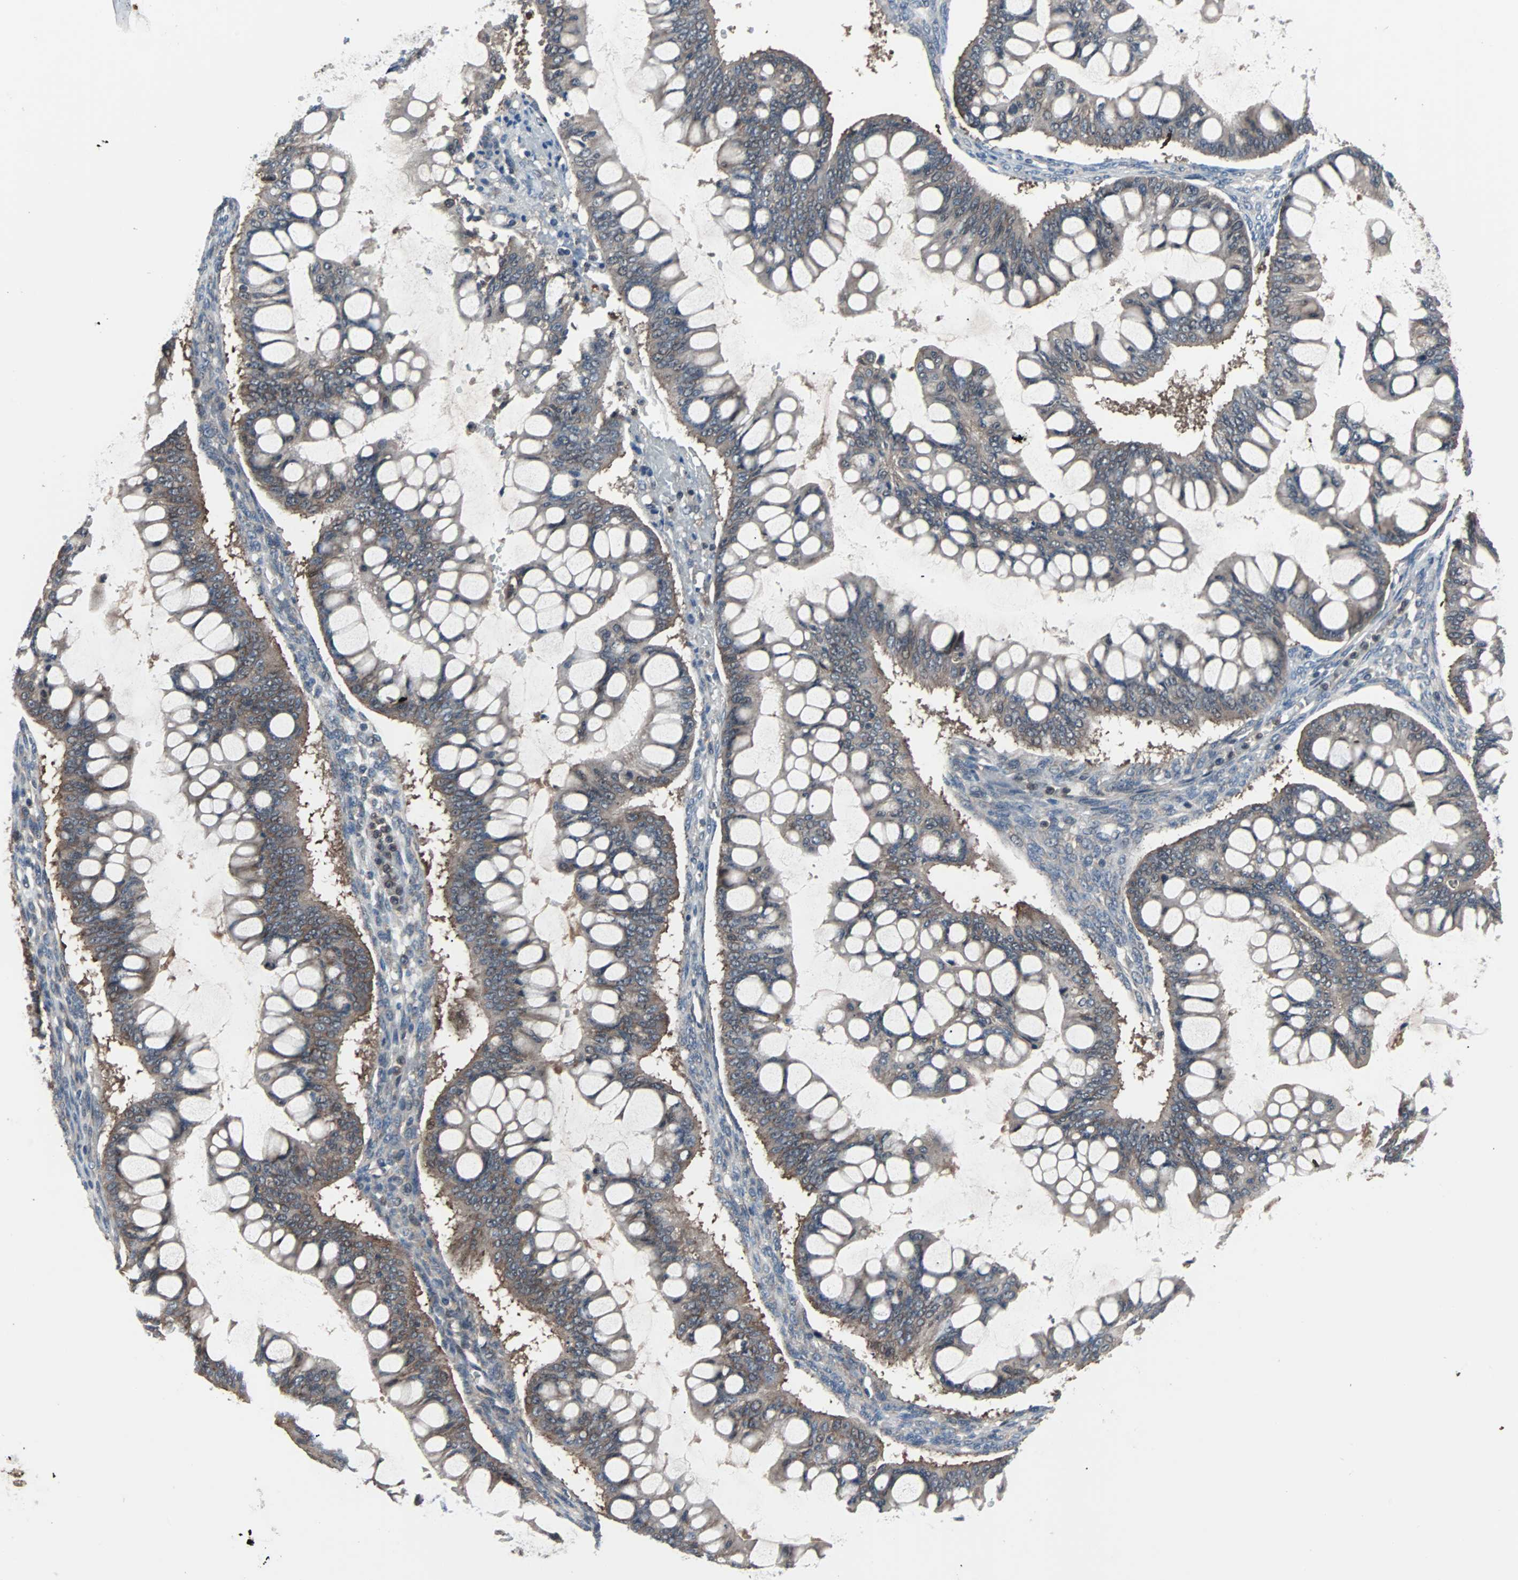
{"staining": {"intensity": "moderate", "quantity": ">75%", "location": "cytoplasmic/membranous"}, "tissue": "ovarian cancer", "cell_type": "Tumor cells", "image_type": "cancer", "snomed": [{"axis": "morphology", "description": "Cystadenocarcinoma, mucinous, NOS"}, {"axis": "topography", "description": "Ovary"}], "caption": "Human ovarian cancer stained with a protein marker displays moderate staining in tumor cells.", "gene": "PAK1", "patient": {"sex": "female", "age": 73}}